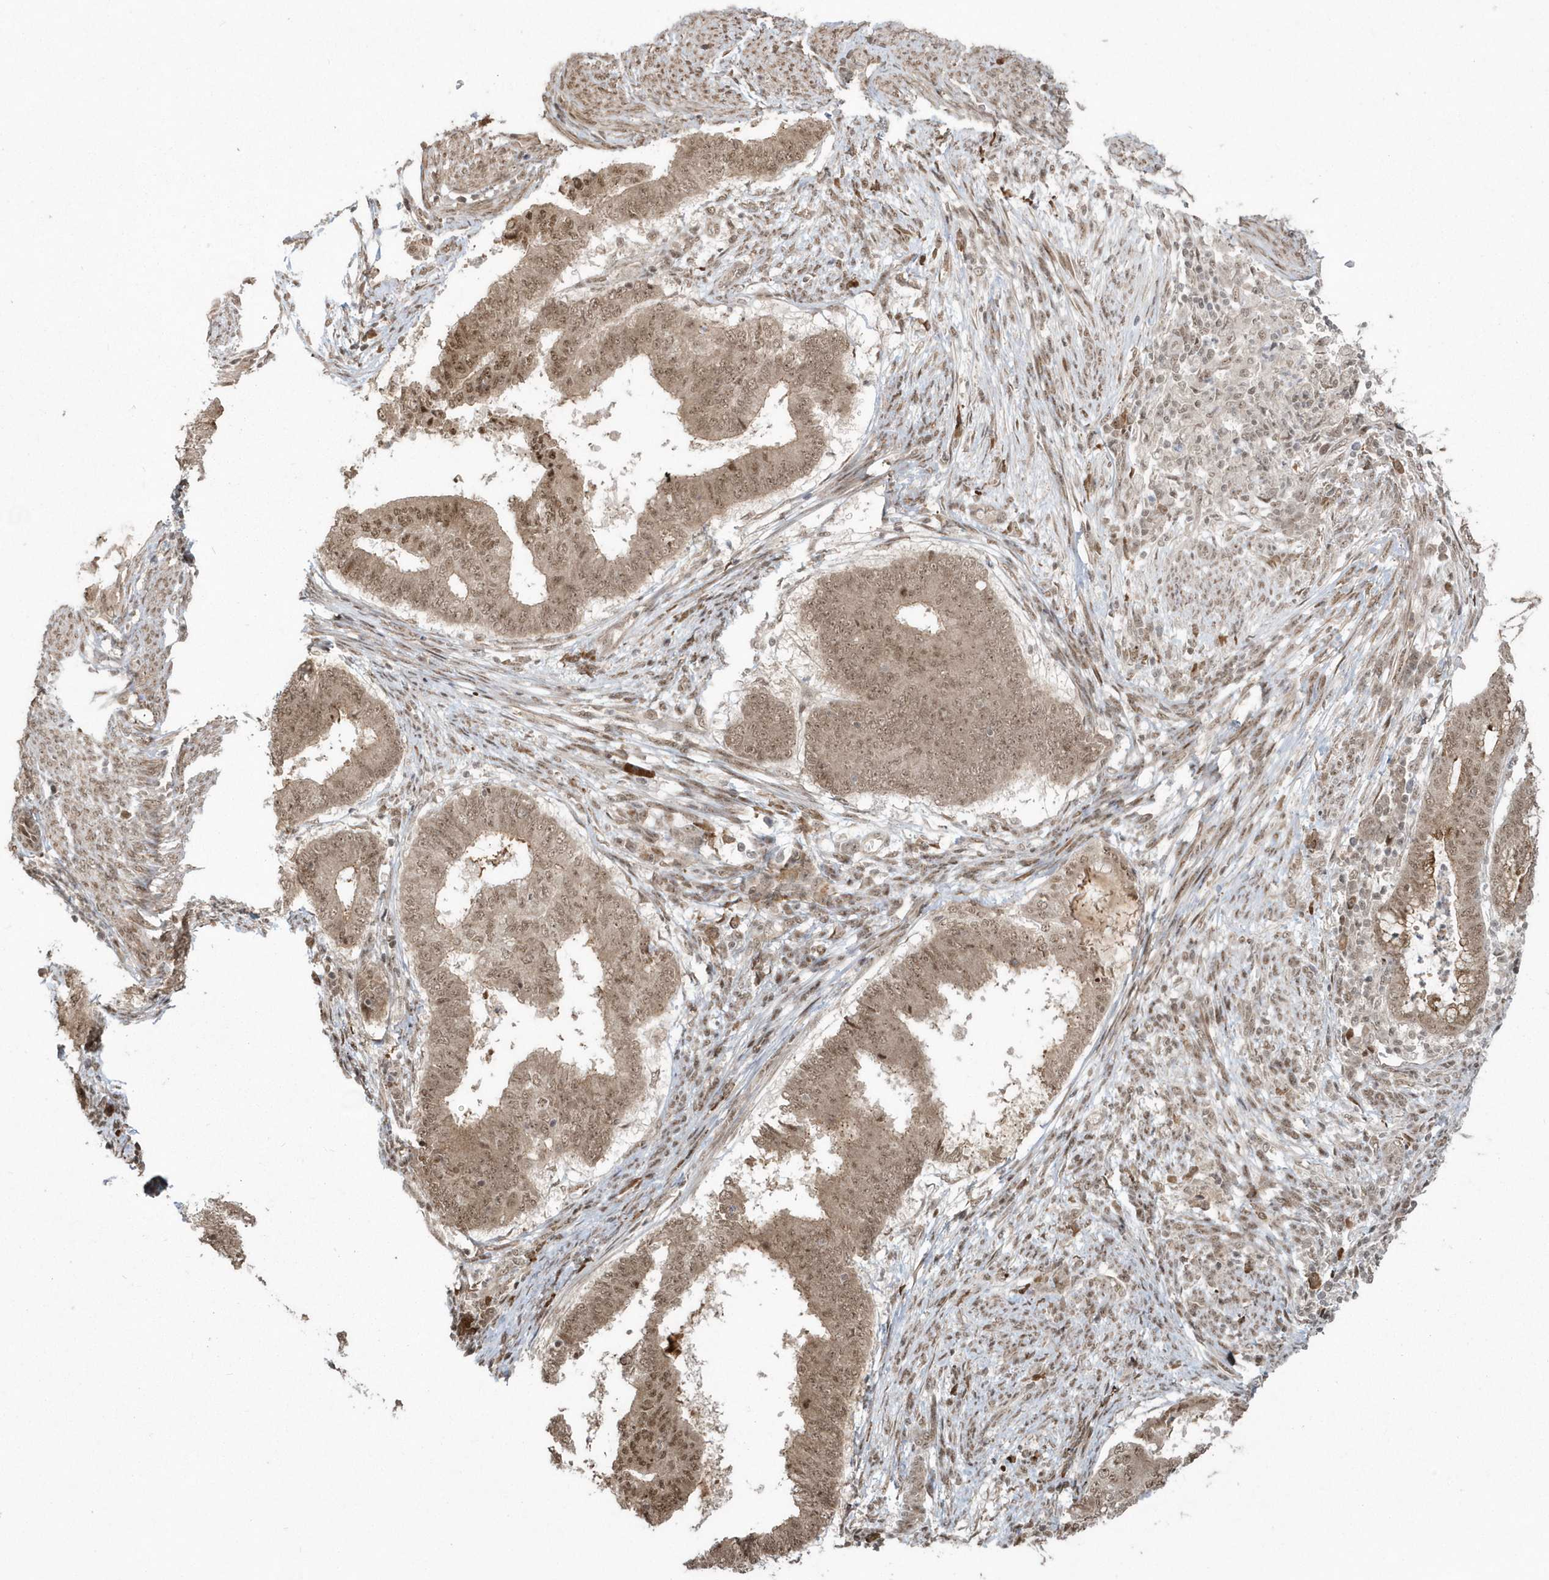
{"staining": {"intensity": "moderate", "quantity": ">75%", "location": "cytoplasmic/membranous,nuclear"}, "tissue": "endometrial cancer", "cell_type": "Tumor cells", "image_type": "cancer", "snomed": [{"axis": "morphology", "description": "Polyp, NOS"}, {"axis": "morphology", "description": "Adenocarcinoma, NOS"}, {"axis": "morphology", "description": "Adenoma, NOS"}, {"axis": "topography", "description": "Endometrium"}], "caption": "Protein staining by IHC exhibits moderate cytoplasmic/membranous and nuclear expression in approximately >75% of tumor cells in endometrial cancer (adenoma).", "gene": "EPB41L4A", "patient": {"sex": "female", "age": 79}}